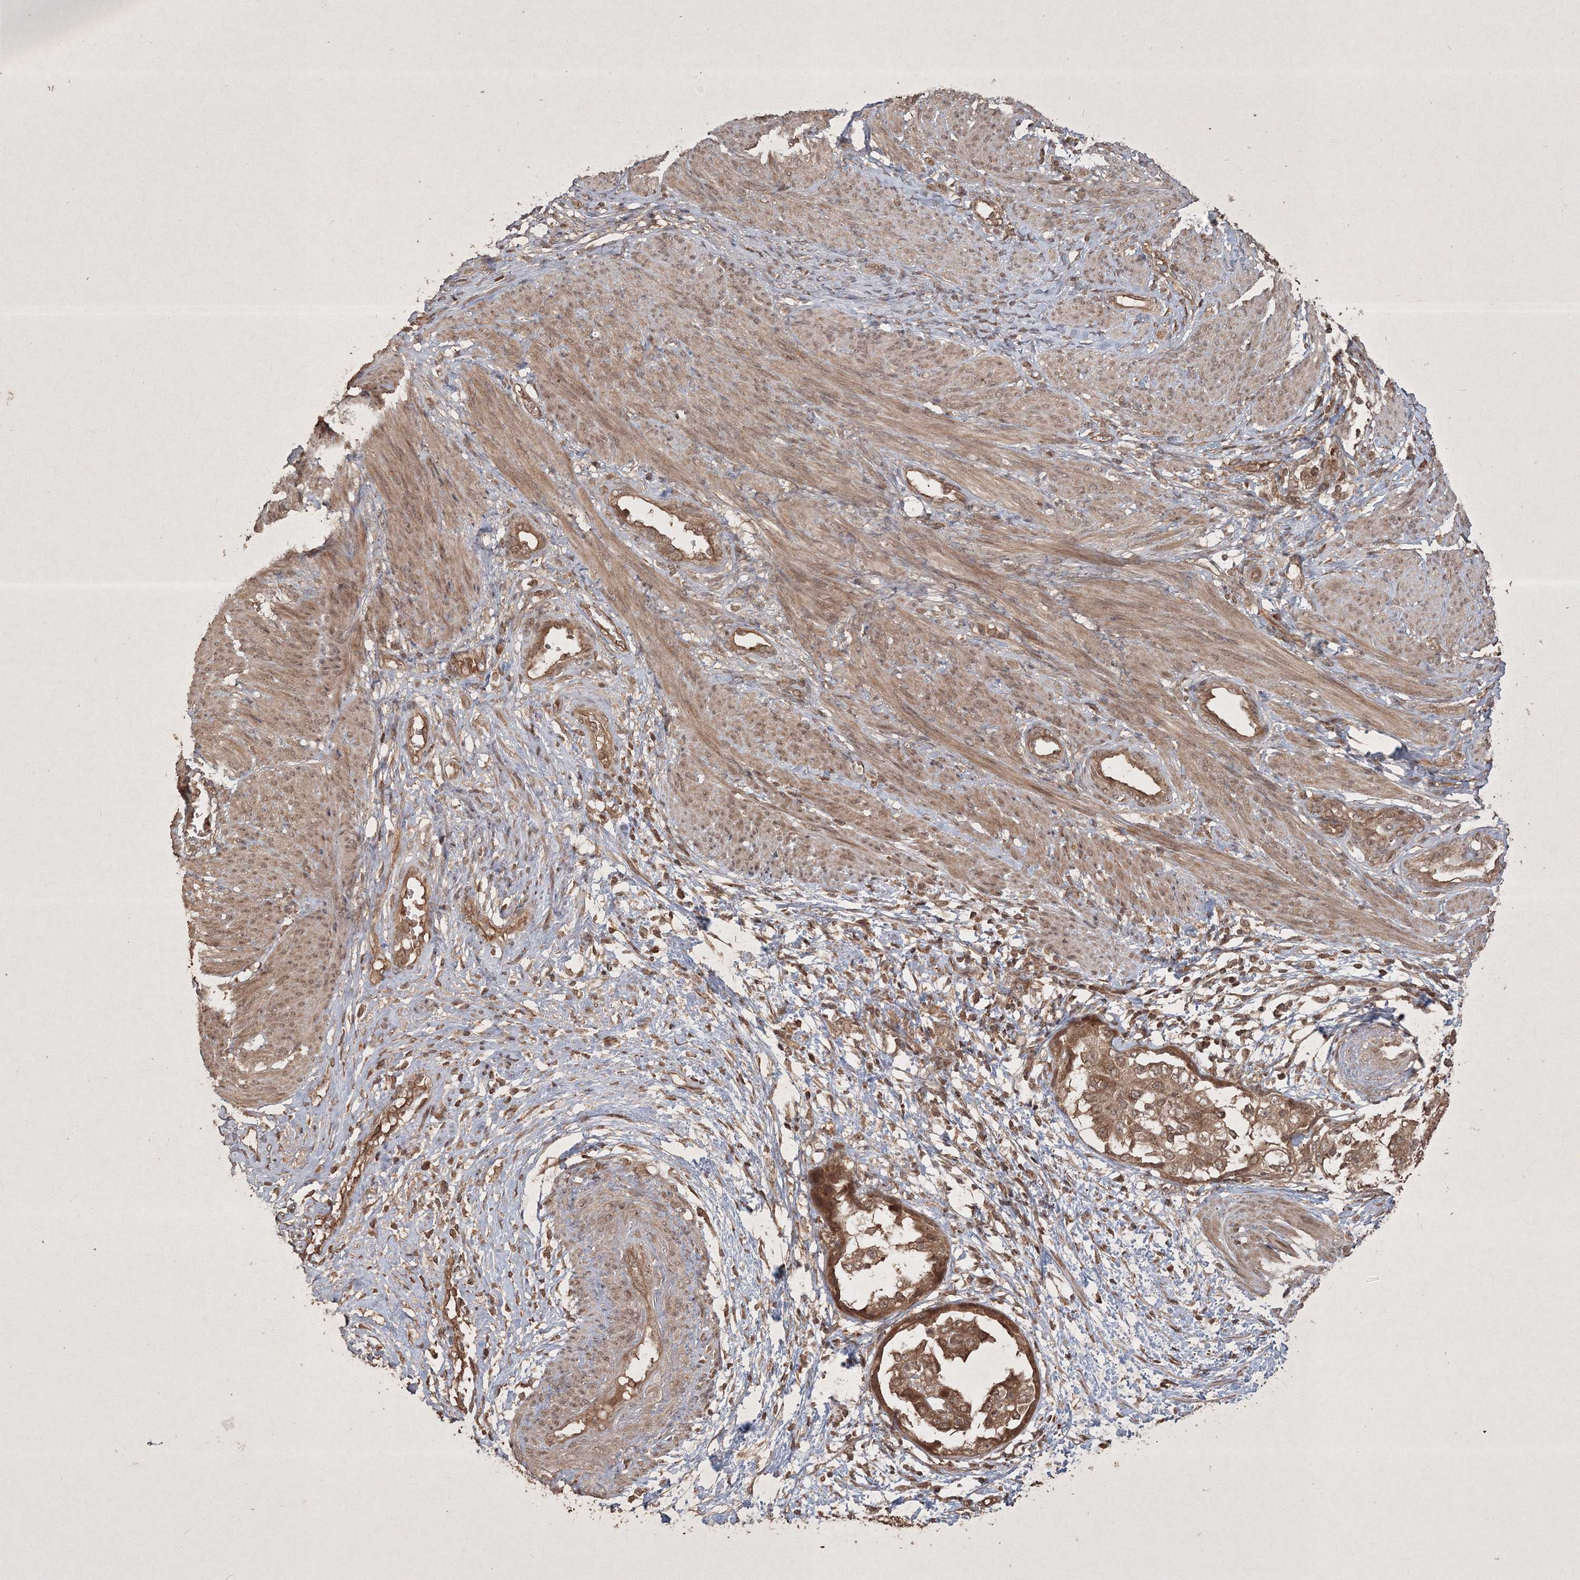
{"staining": {"intensity": "moderate", "quantity": ">75%", "location": "cytoplasmic/membranous,nuclear"}, "tissue": "endometrial cancer", "cell_type": "Tumor cells", "image_type": "cancer", "snomed": [{"axis": "morphology", "description": "Adenocarcinoma, NOS"}, {"axis": "topography", "description": "Endometrium"}], "caption": "Moderate cytoplasmic/membranous and nuclear positivity is identified in about >75% of tumor cells in endometrial cancer (adenocarcinoma).", "gene": "PELI3", "patient": {"sex": "female", "age": 85}}